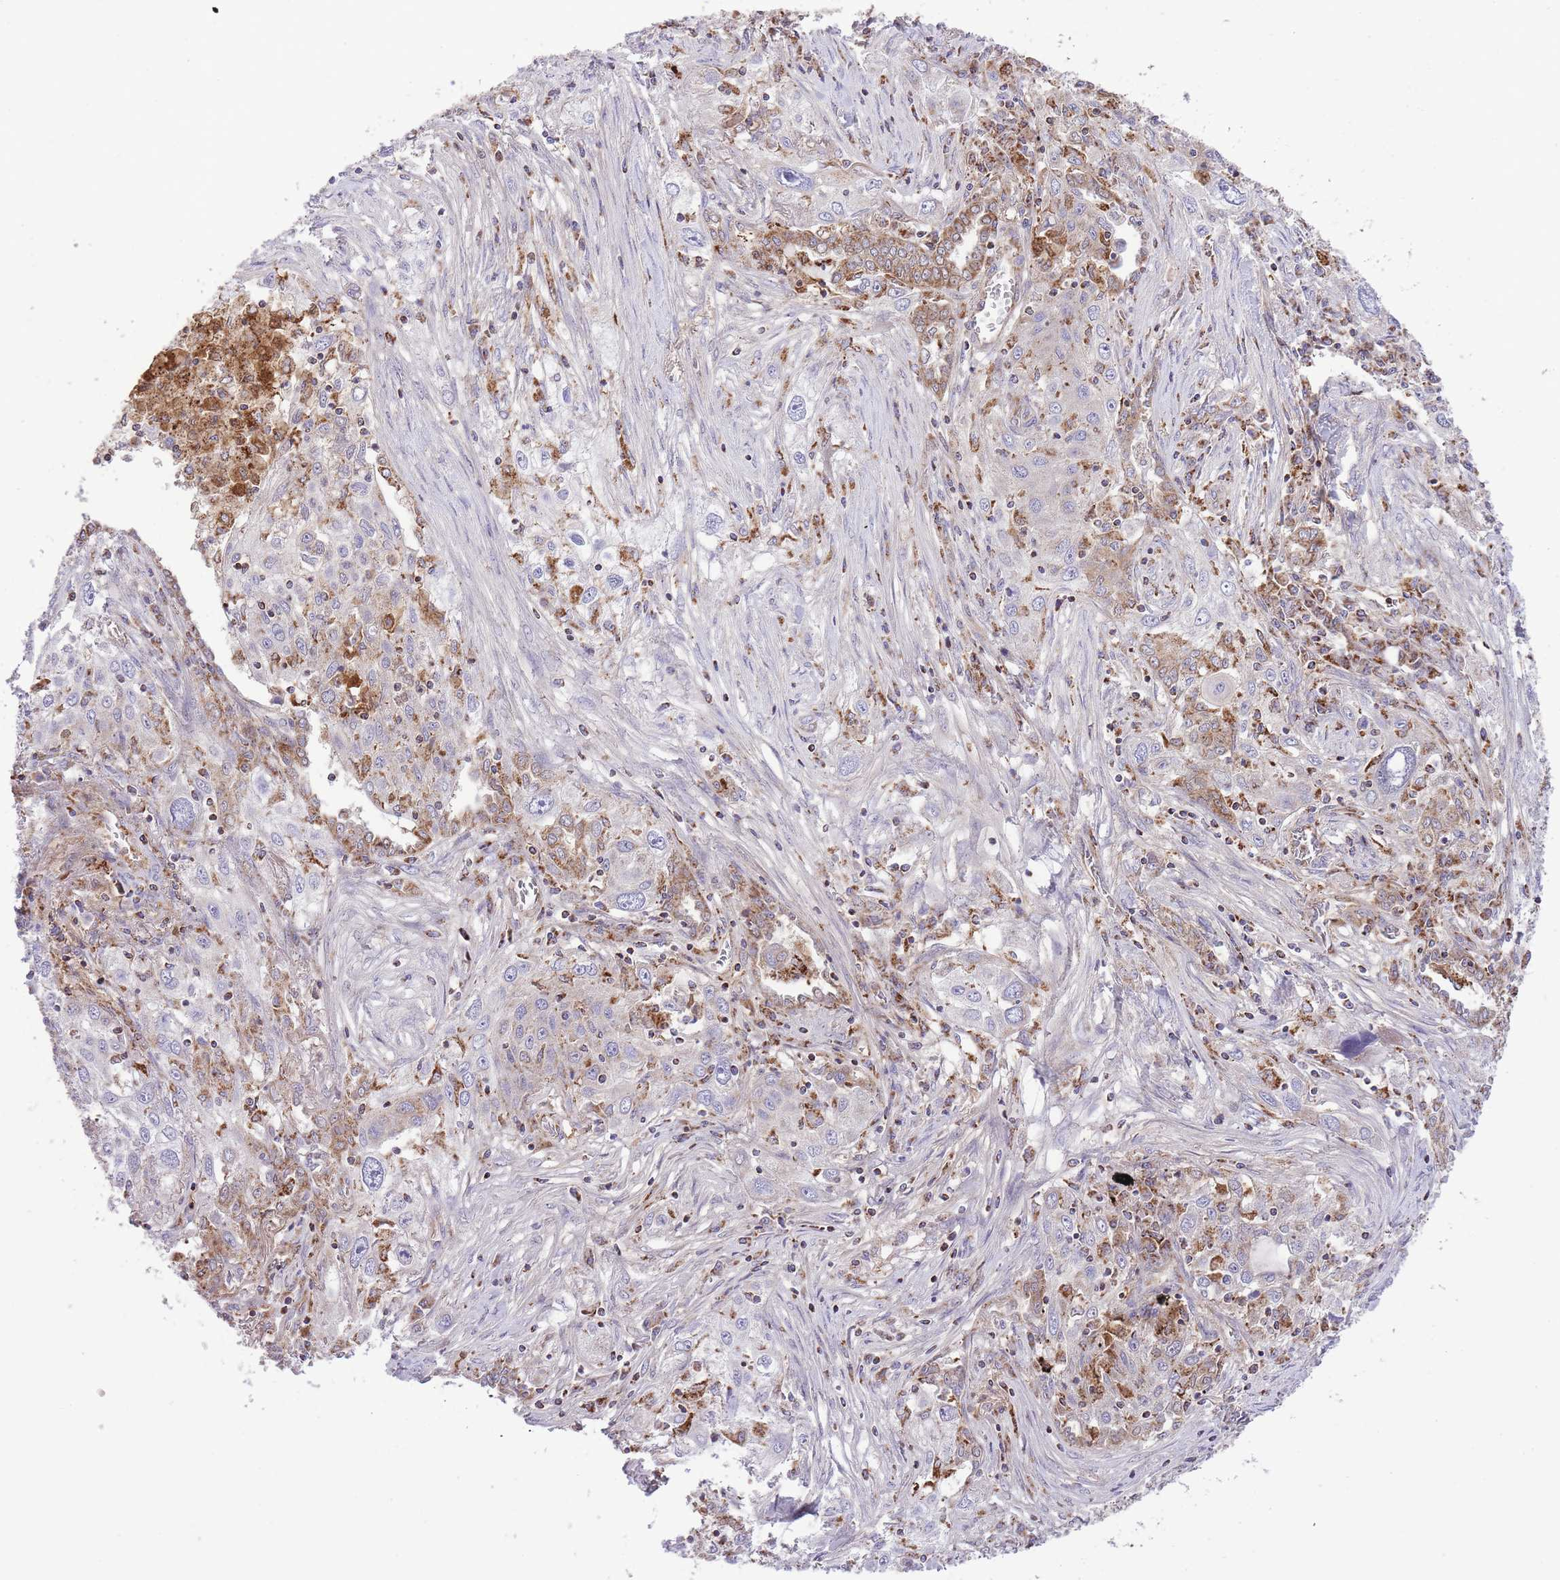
{"staining": {"intensity": "moderate", "quantity": "<25%", "location": "cytoplasmic/membranous"}, "tissue": "lung cancer", "cell_type": "Tumor cells", "image_type": "cancer", "snomed": [{"axis": "morphology", "description": "Squamous cell carcinoma, NOS"}, {"axis": "topography", "description": "Lung"}], "caption": "A histopathology image showing moderate cytoplasmic/membranous positivity in about <25% of tumor cells in lung cancer (squamous cell carcinoma), as visualized by brown immunohistochemical staining.", "gene": "ST3GAL3", "patient": {"sex": "female", "age": 69}}